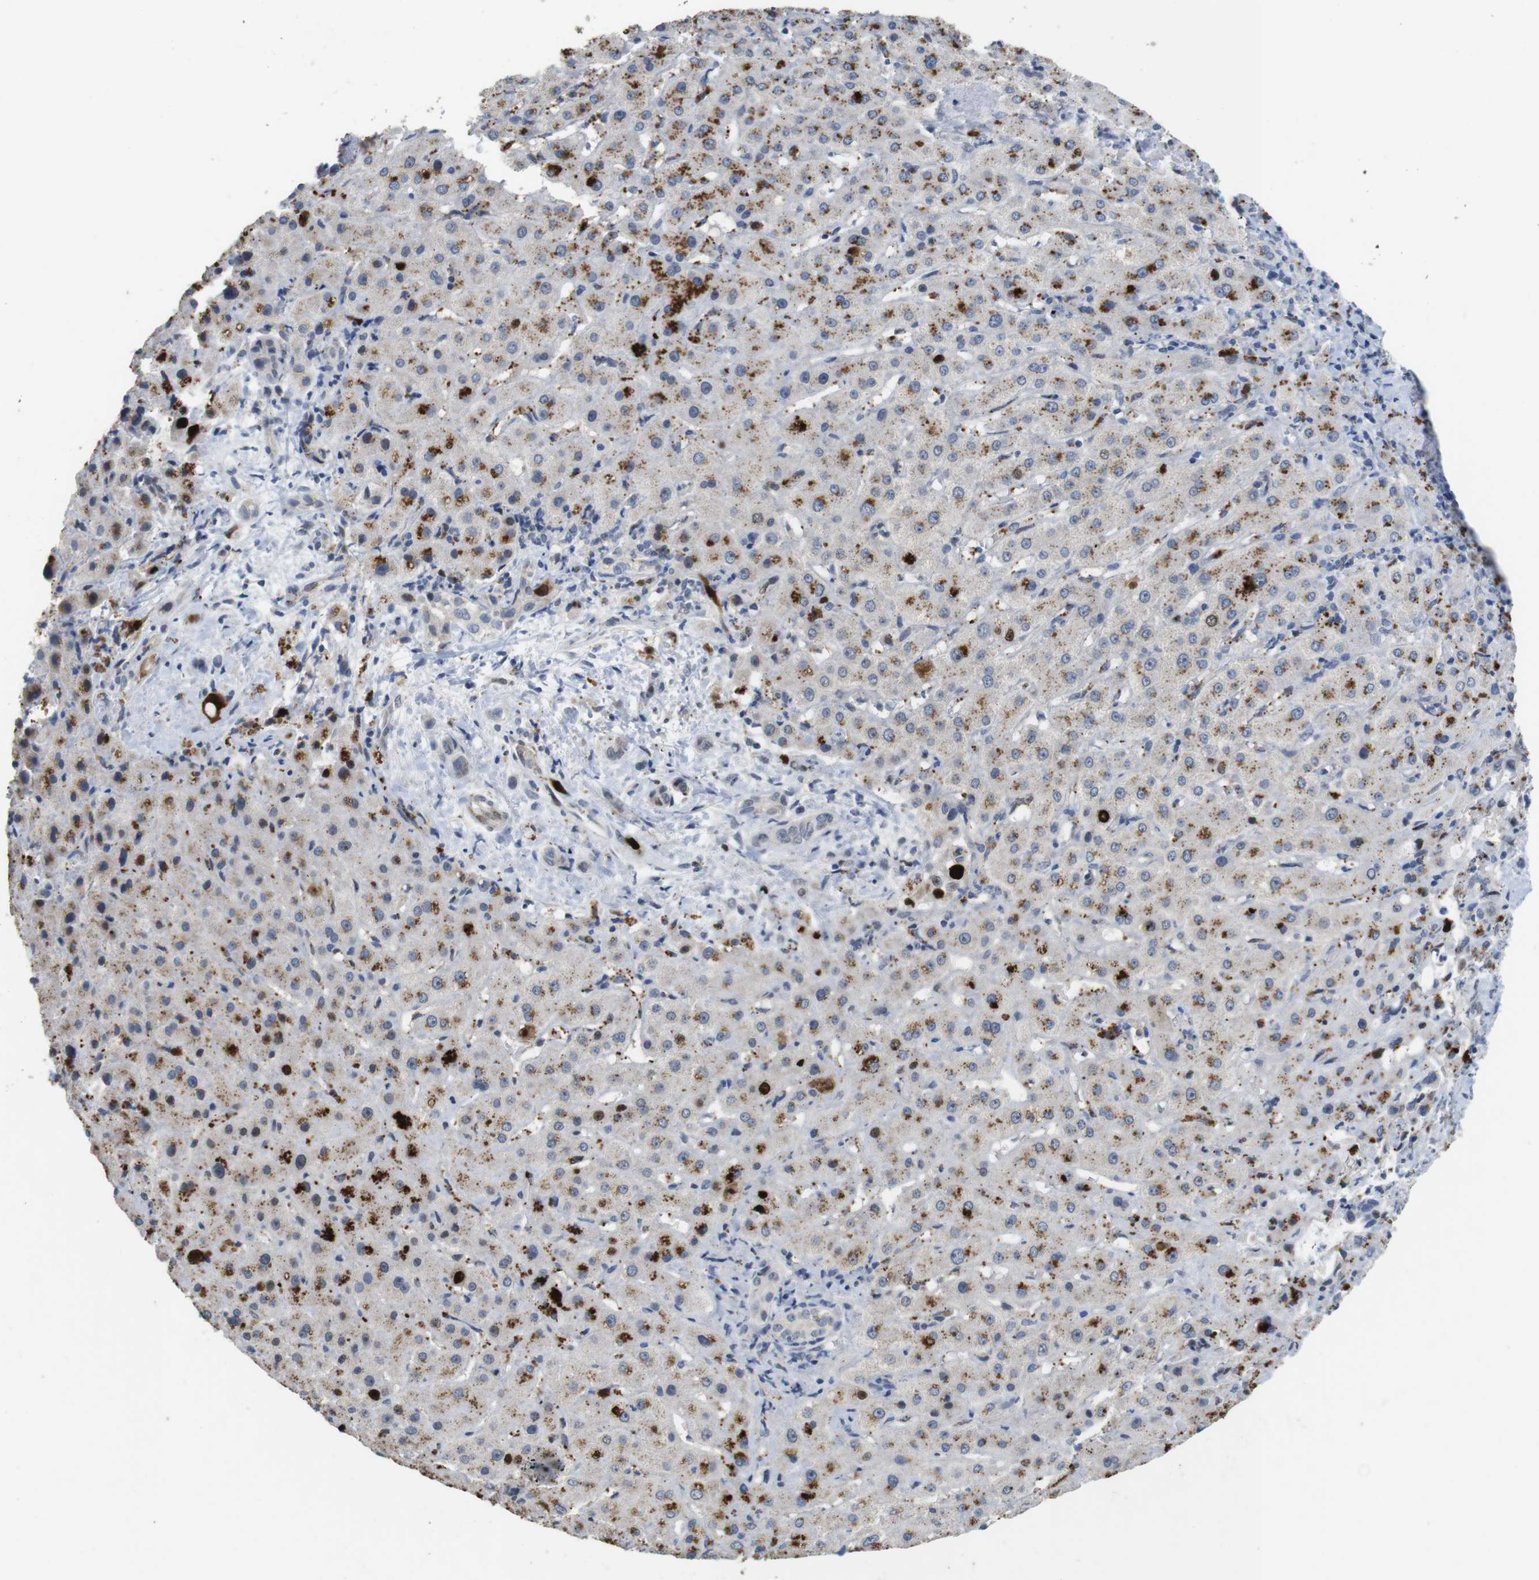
{"staining": {"intensity": "strong", "quantity": "<25%", "location": "cytoplasmic/membranous,nuclear"}, "tissue": "liver cancer", "cell_type": "Tumor cells", "image_type": "cancer", "snomed": [{"axis": "morphology", "description": "Cholangiocarcinoma"}, {"axis": "topography", "description": "Liver"}], "caption": "The micrograph reveals immunohistochemical staining of liver cancer. There is strong cytoplasmic/membranous and nuclear expression is identified in about <25% of tumor cells.", "gene": "KPNA2", "patient": {"sex": "female", "age": 65}}